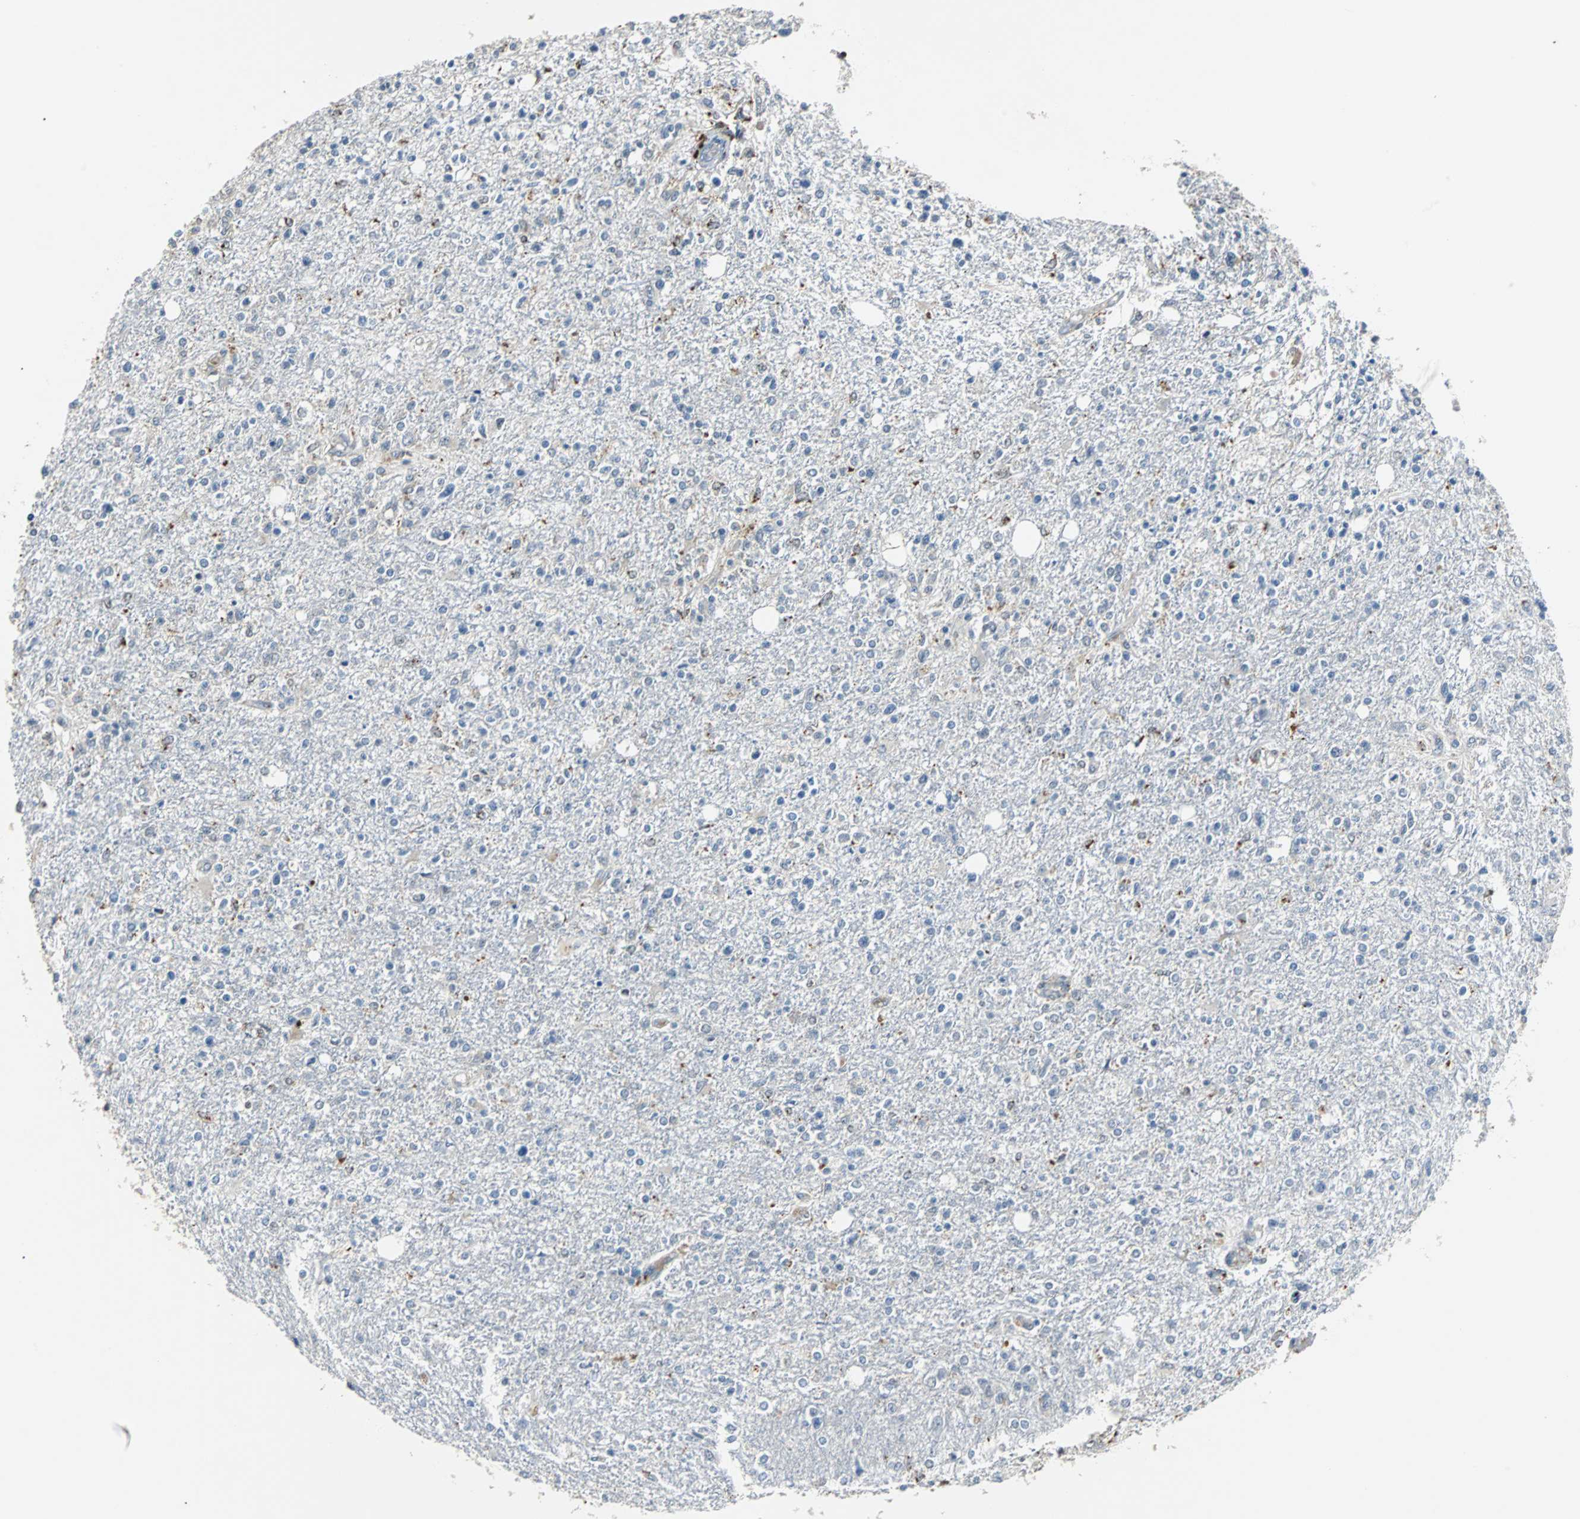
{"staining": {"intensity": "negative", "quantity": "none", "location": "none"}, "tissue": "glioma", "cell_type": "Tumor cells", "image_type": "cancer", "snomed": [{"axis": "morphology", "description": "Glioma, malignant, High grade"}, {"axis": "topography", "description": "Cerebral cortex"}], "caption": "Histopathology image shows no significant protein positivity in tumor cells of glioma.", "gene": "HLX", "patient": {"sex": "male", "age": 76}}